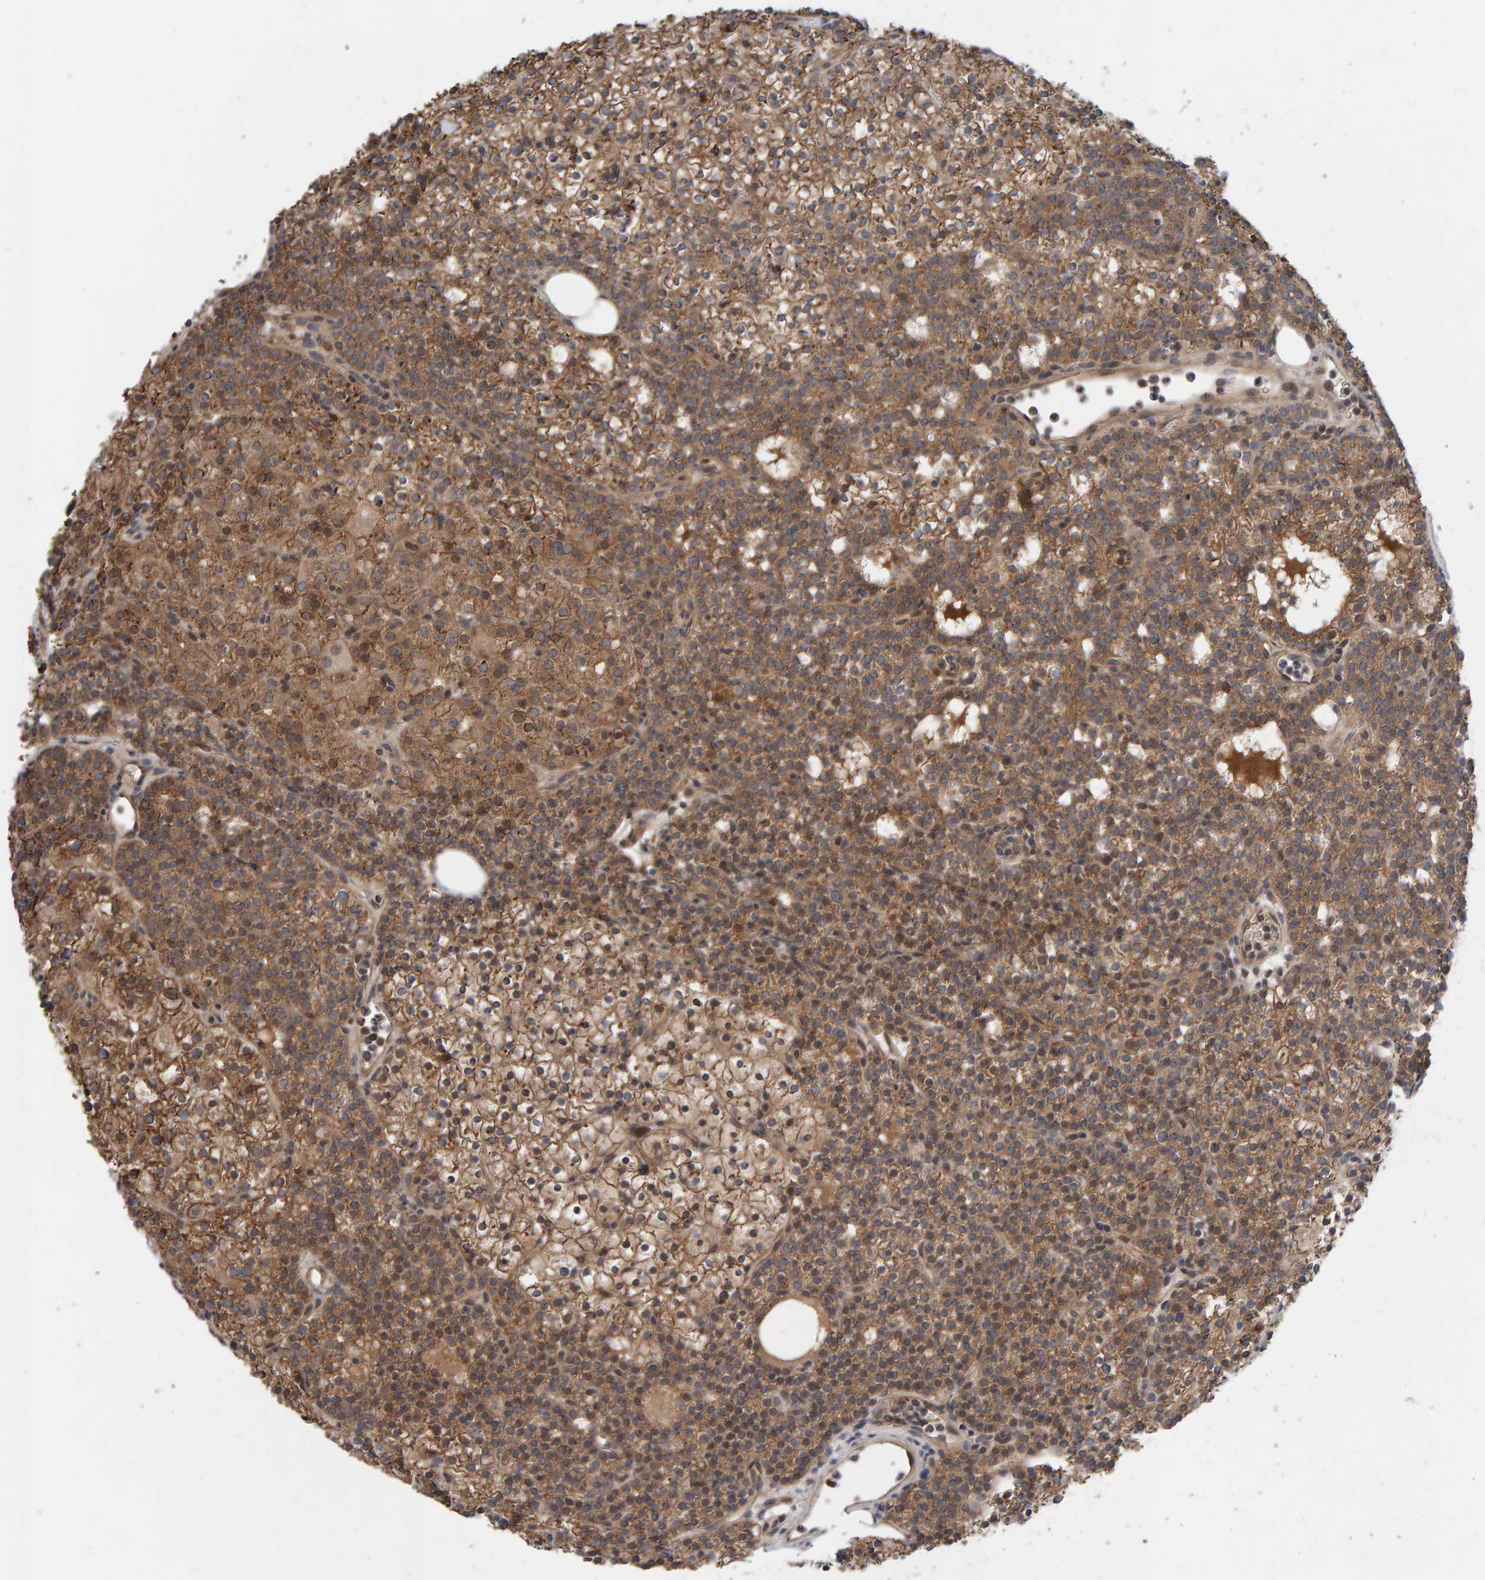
{"staining": {"intensity": "moderate", "quantity": ">75%", "location": "cytoplasmic/membranous"}, "tissue": "parathyroid gland", "cell_type": "Glandular cells", "image_type": "normal", "snomed": [{"axis": "morphology", "description": "Normal tissue, NOS"}, {"axis": "morphology", "description": "Adenoma, NOS"}, {"axis": "topography", "description": "Parathyroid gland"}], "caption": "This histopathology image exhibits immunohistochemistry (IHC) staining of benign human parathyroid gland, with medium moderate cytoplasmic/membranous staining in approximately >75% of glandular cells.", "gene": "LRSAM1", "patient": {"sex": "female", "age": 74}}